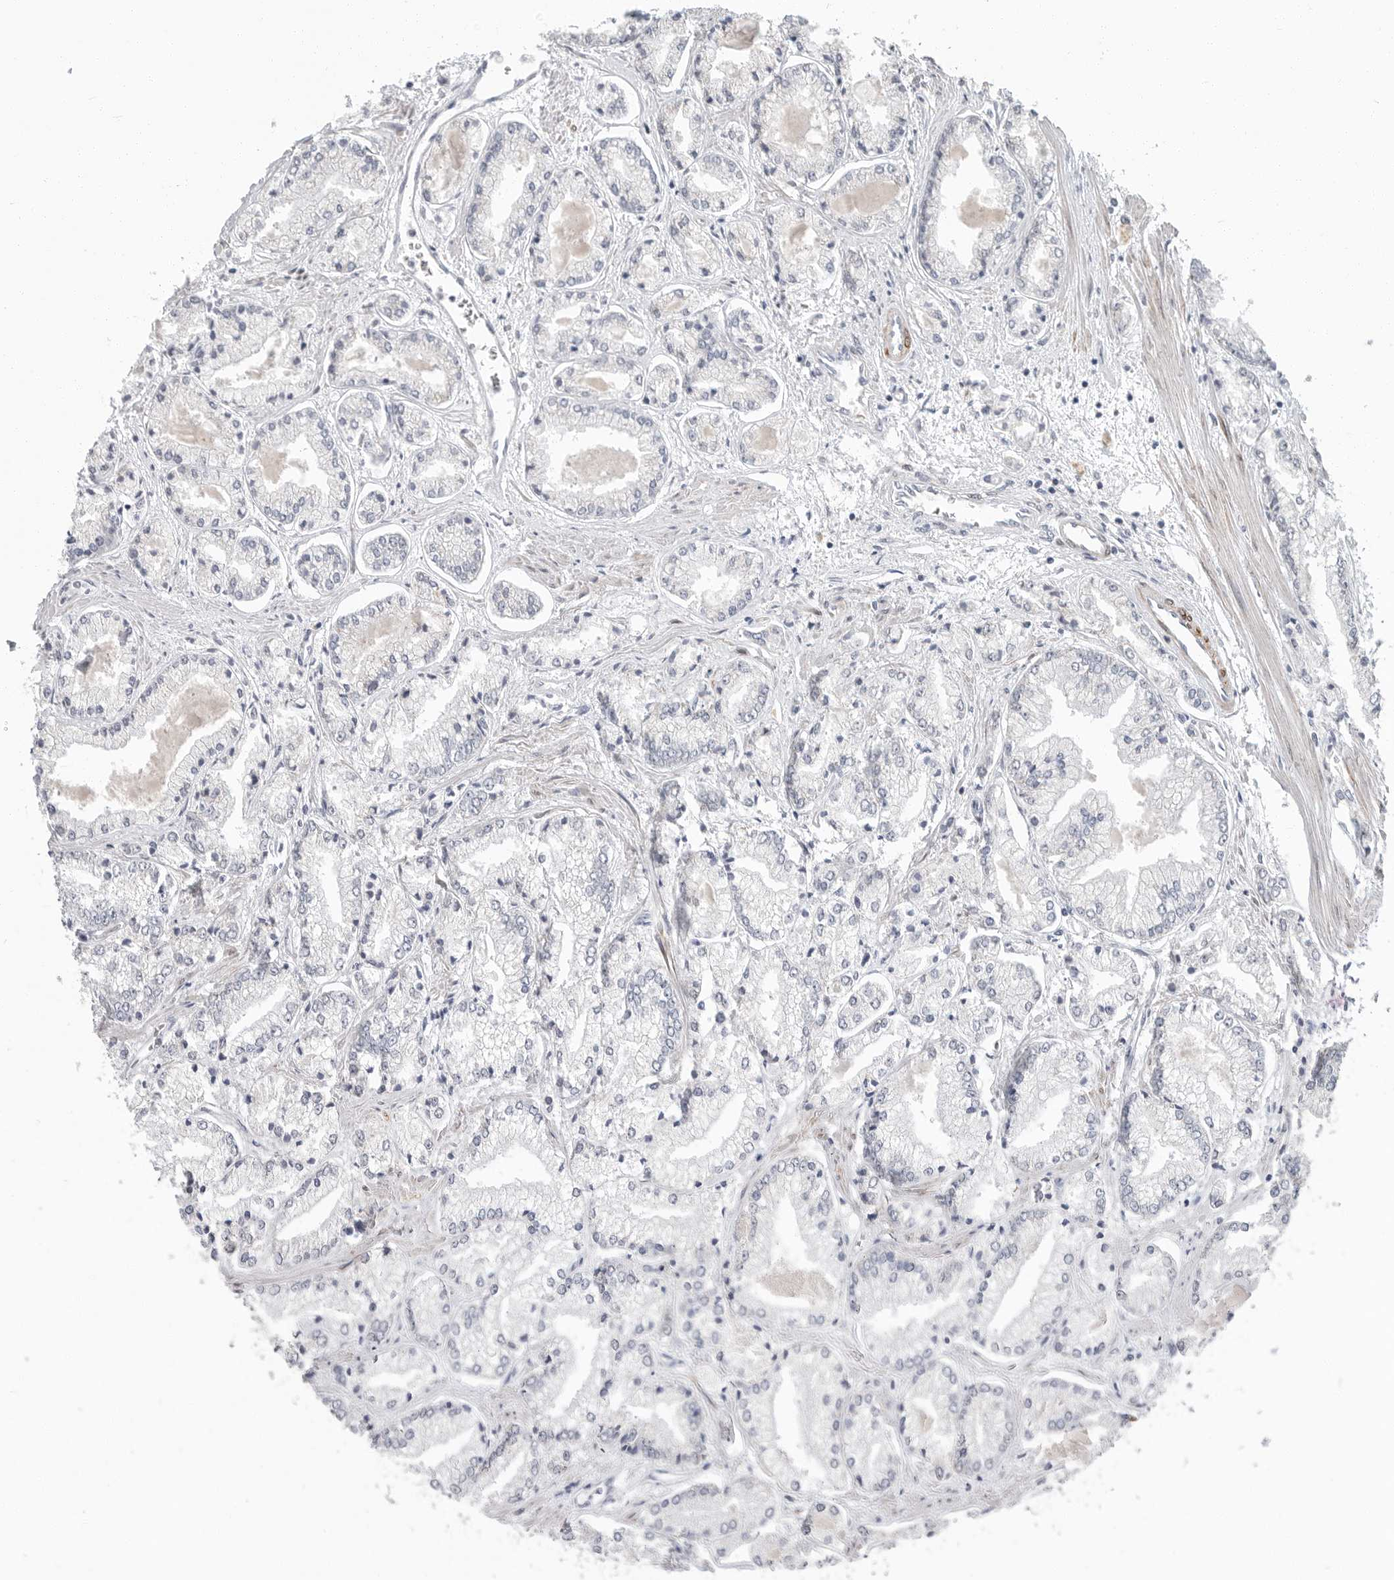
{"staining": {"intensity": "negative", "quantity": "none", "location": "none"}, "tissue": "prostate cancer", "cell_type": "Tumor cells", "image_type": "cancer", "snomed": [{"axis": "morphology", "description": "Adenocarcinoma, Low grade"}, {"axis": "topography", "description": "Prostate"}], "caption": "Immunohistochemical staining of low-grade adenocarcinoma (prostate) reveals no significant expression in tumor cells. Brightfield microscopy of immunohistochemistry stained with DAB (brown) and hematoxylin (blue), captured at high magnification.", "gene": "PLN", "patient": {"sex": "male", "age": 52}}